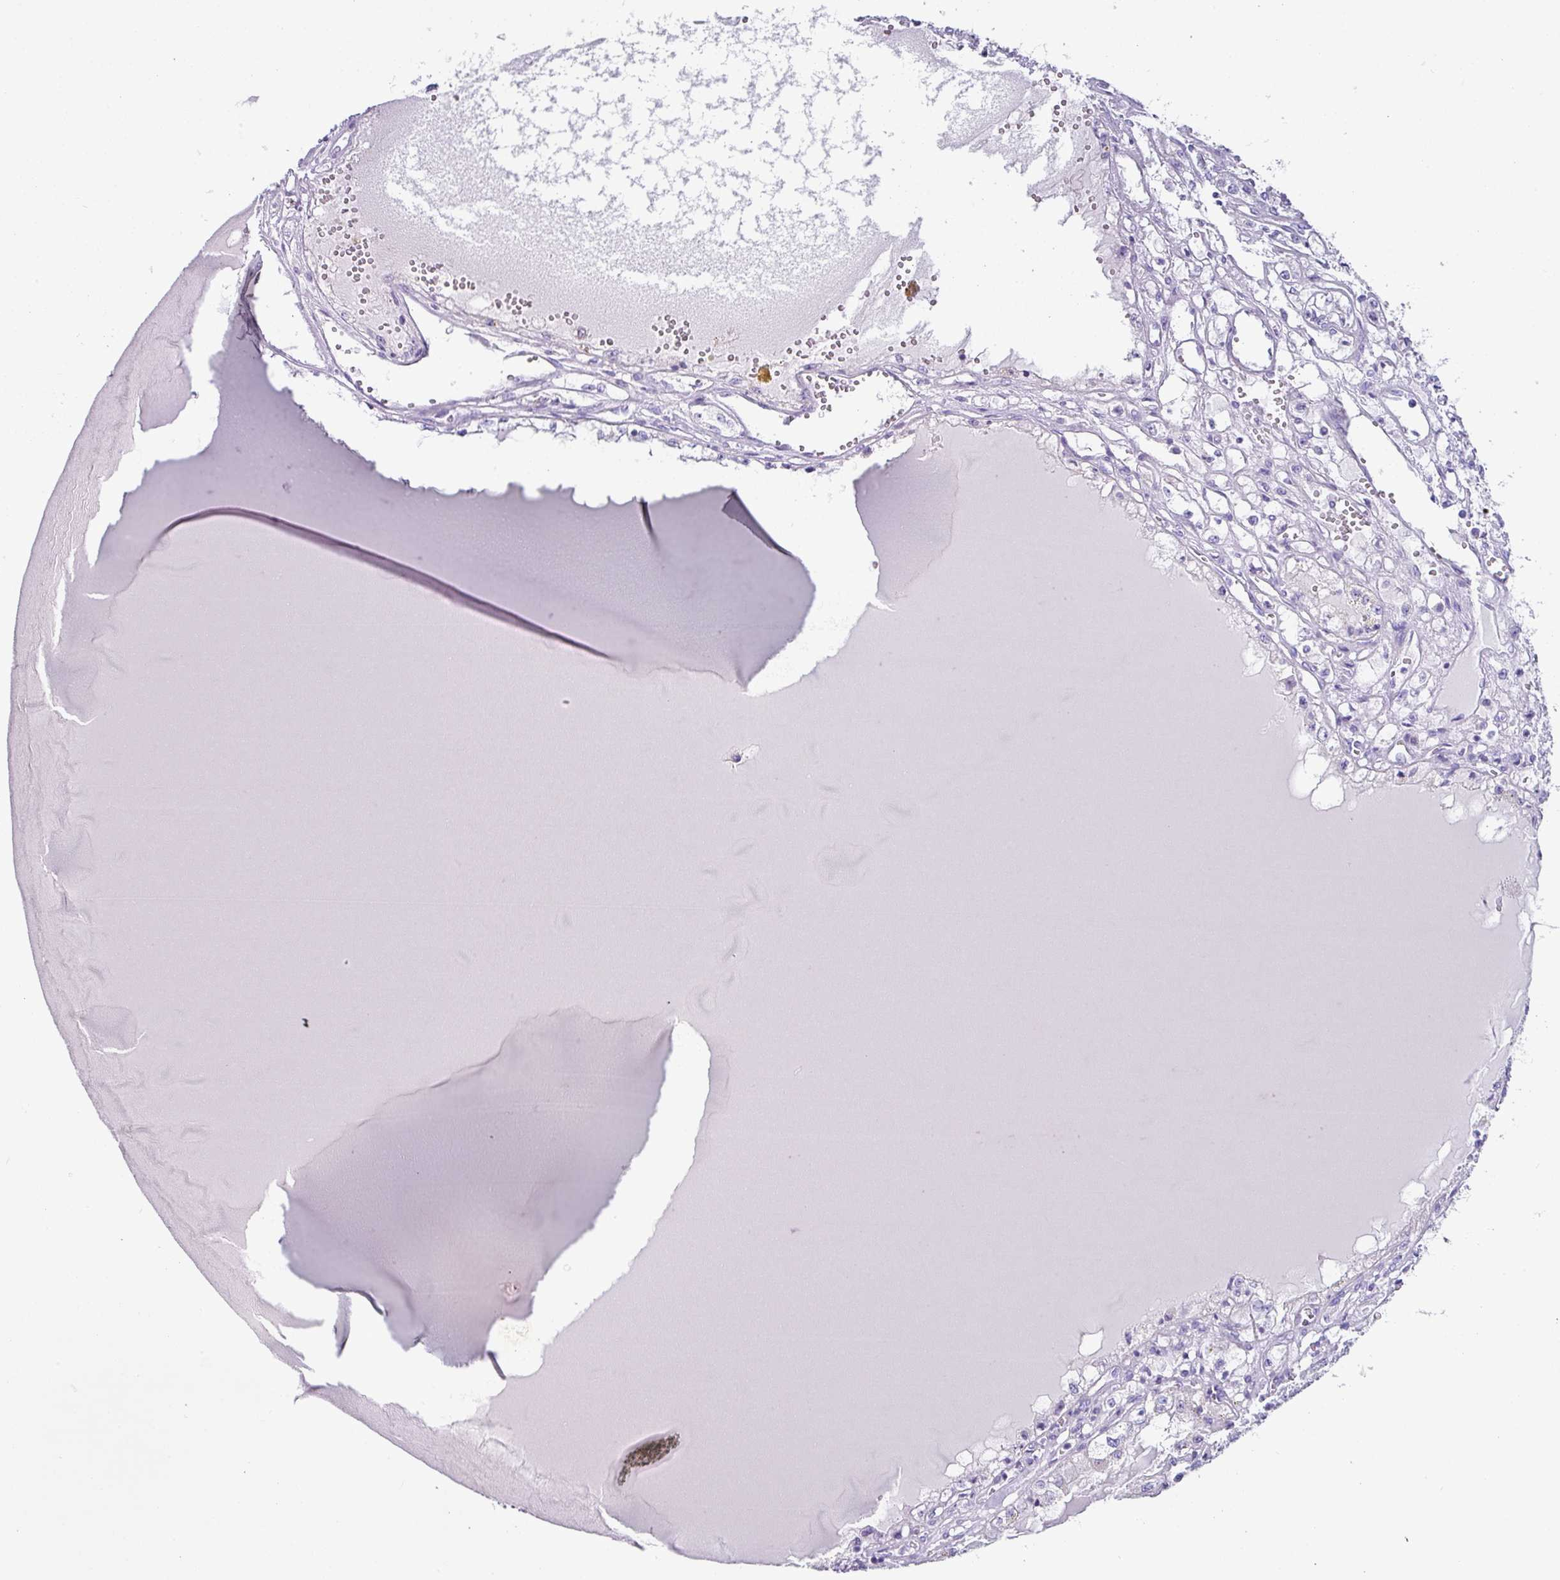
{"staining": {"intensity": "negative", "quantity": "none", "location": "none"}, "tissue": "renal cancer", "cell_type": "Tumor cells", "image_type": "cancer", "snomed": [{"axis": "morphology", "description": "Adenocarcinoma, NOS"}, {"axis": "topography", "description": "Kidney"}], "caption": "Human renal adenocarcinoma stained for a protein using immunohistochemistry (IHC) displays no expression in tumor cells.", "gene": "NCCRP1", "patient": {"sex": "male", "age": 56}}